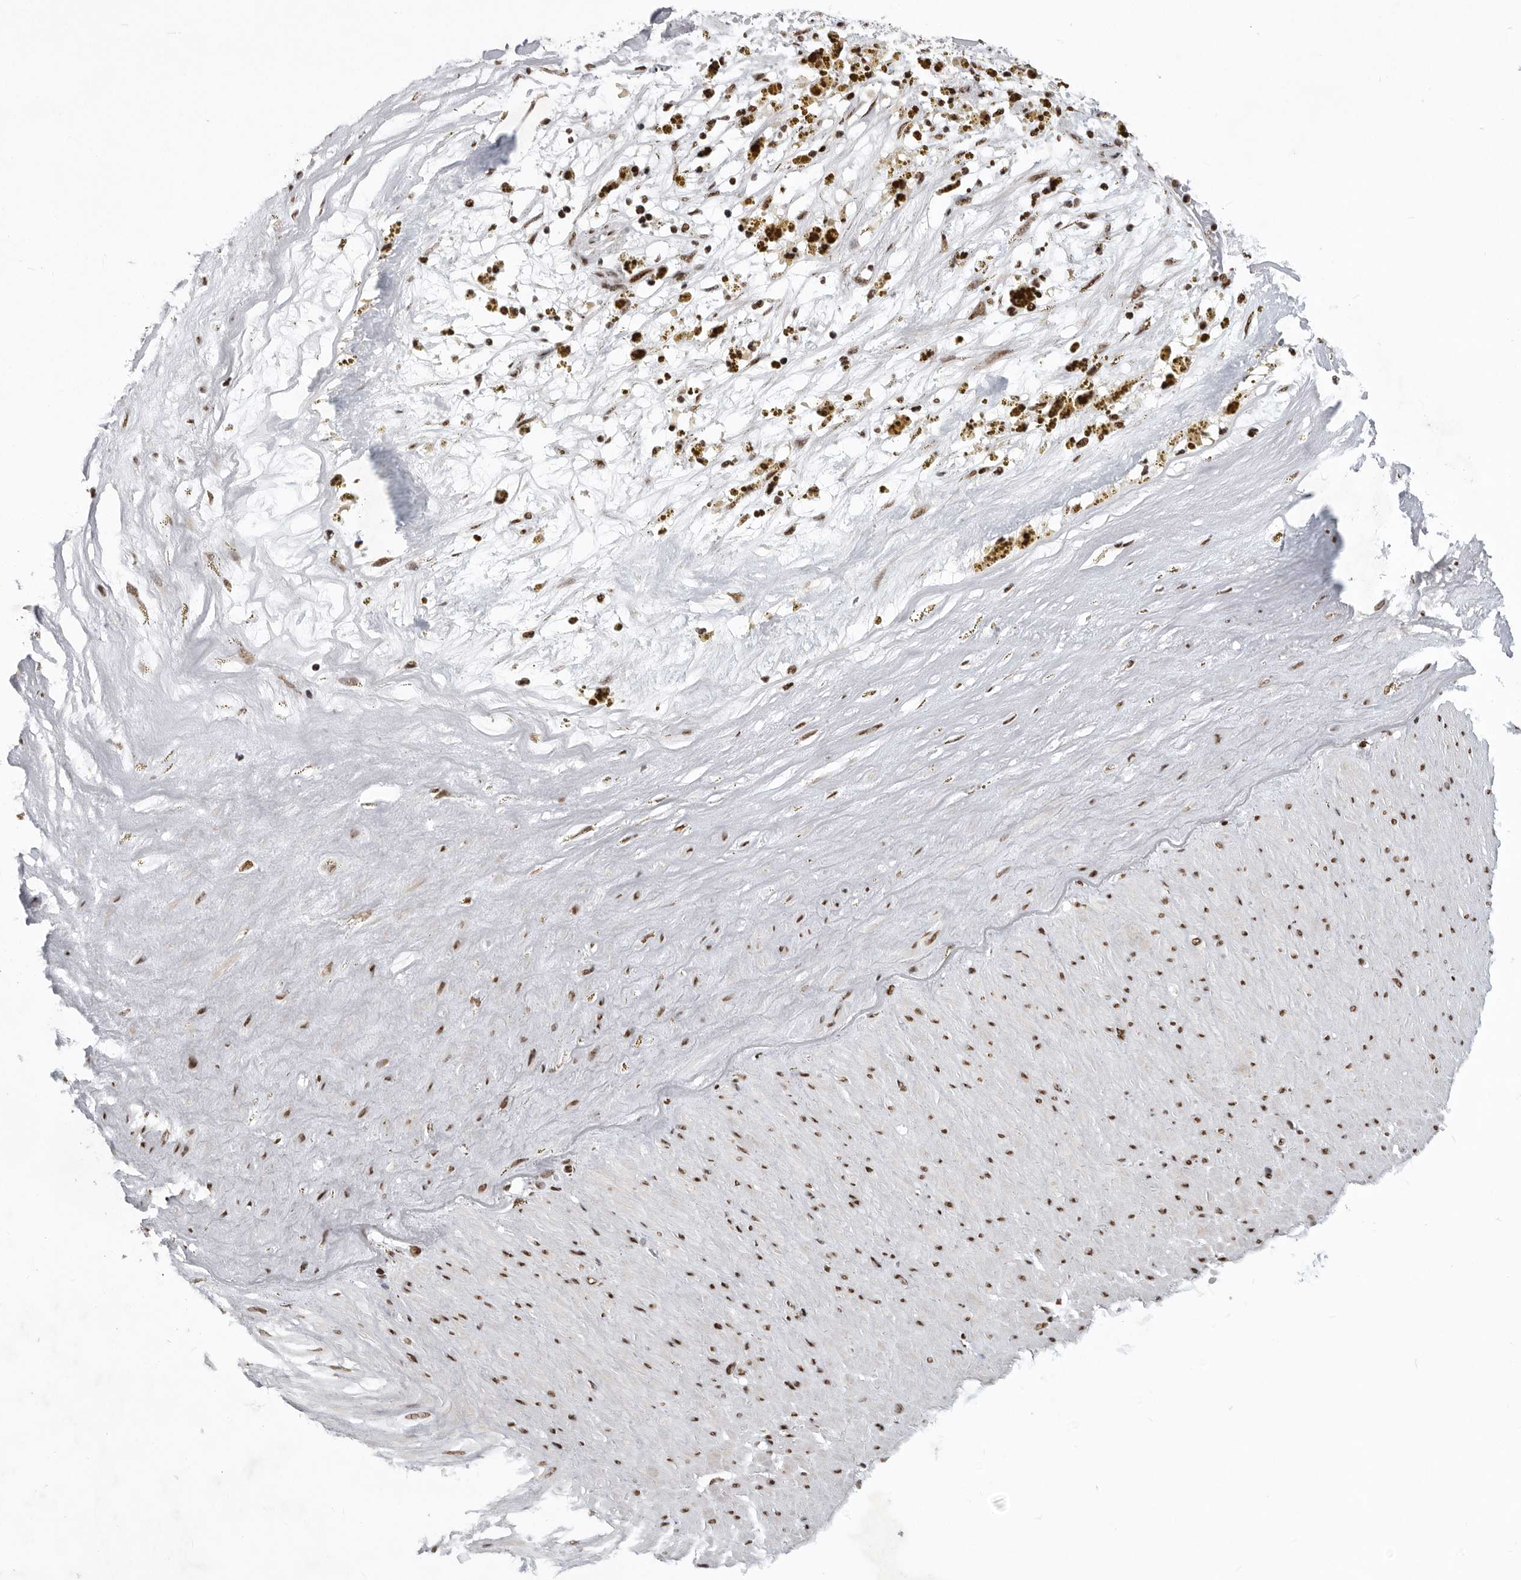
{"staining": {"intensity": "moderate", "quantity": ">75%", "location": "nuclear"}, "tissue": "soft tissue", "cell_type": "Fibroblasts", "image_type": "normal", "snomed": [{"axis": "morphology", "description": "Normal tissue, NOS"}, {"axis": "topography", "description": "Soft tissue"}], "caption": "Immunohistochemistry (IHC) (DAB) staining of benign soft tissue displays moderate nuclear protein staining in approximately >75% of fibroblasts.", "gene": "BCLAF1", "patient": {"sex": "male", "age": 72}}